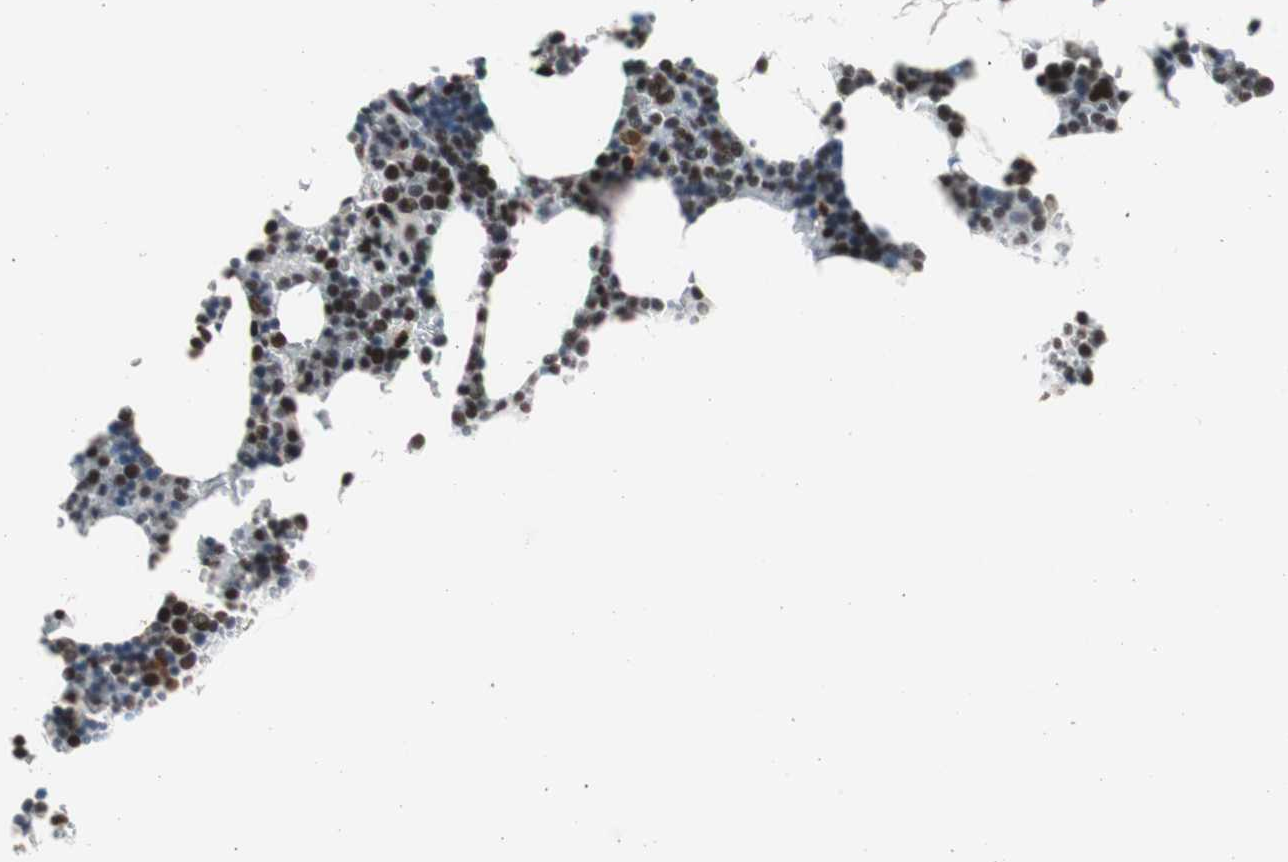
{"staining": {"intensity": "strong", "quantity": ">75%", "location": "nuclear"}, "tissue": "bone marrow", "cell_type": "Hematopoietic cells", "image_type": "normal", "snomed": [{"axis": "morphology", "description": "Normal tissue, NOS"}, {"axis": "topography", "description": "Bone marrow"}], "caption": "The micrograph reveals staining of benign bone marrow, revealing strong nuclear protein staining (brown color) within hematopoietic cells. The protein of interest is stained brown, and the nuclei are stained in blue (DAB IHC with brightfield microscopy, high magnification).", "gene": "RPA1", "patient": {"sex": "female", "age": 73}}